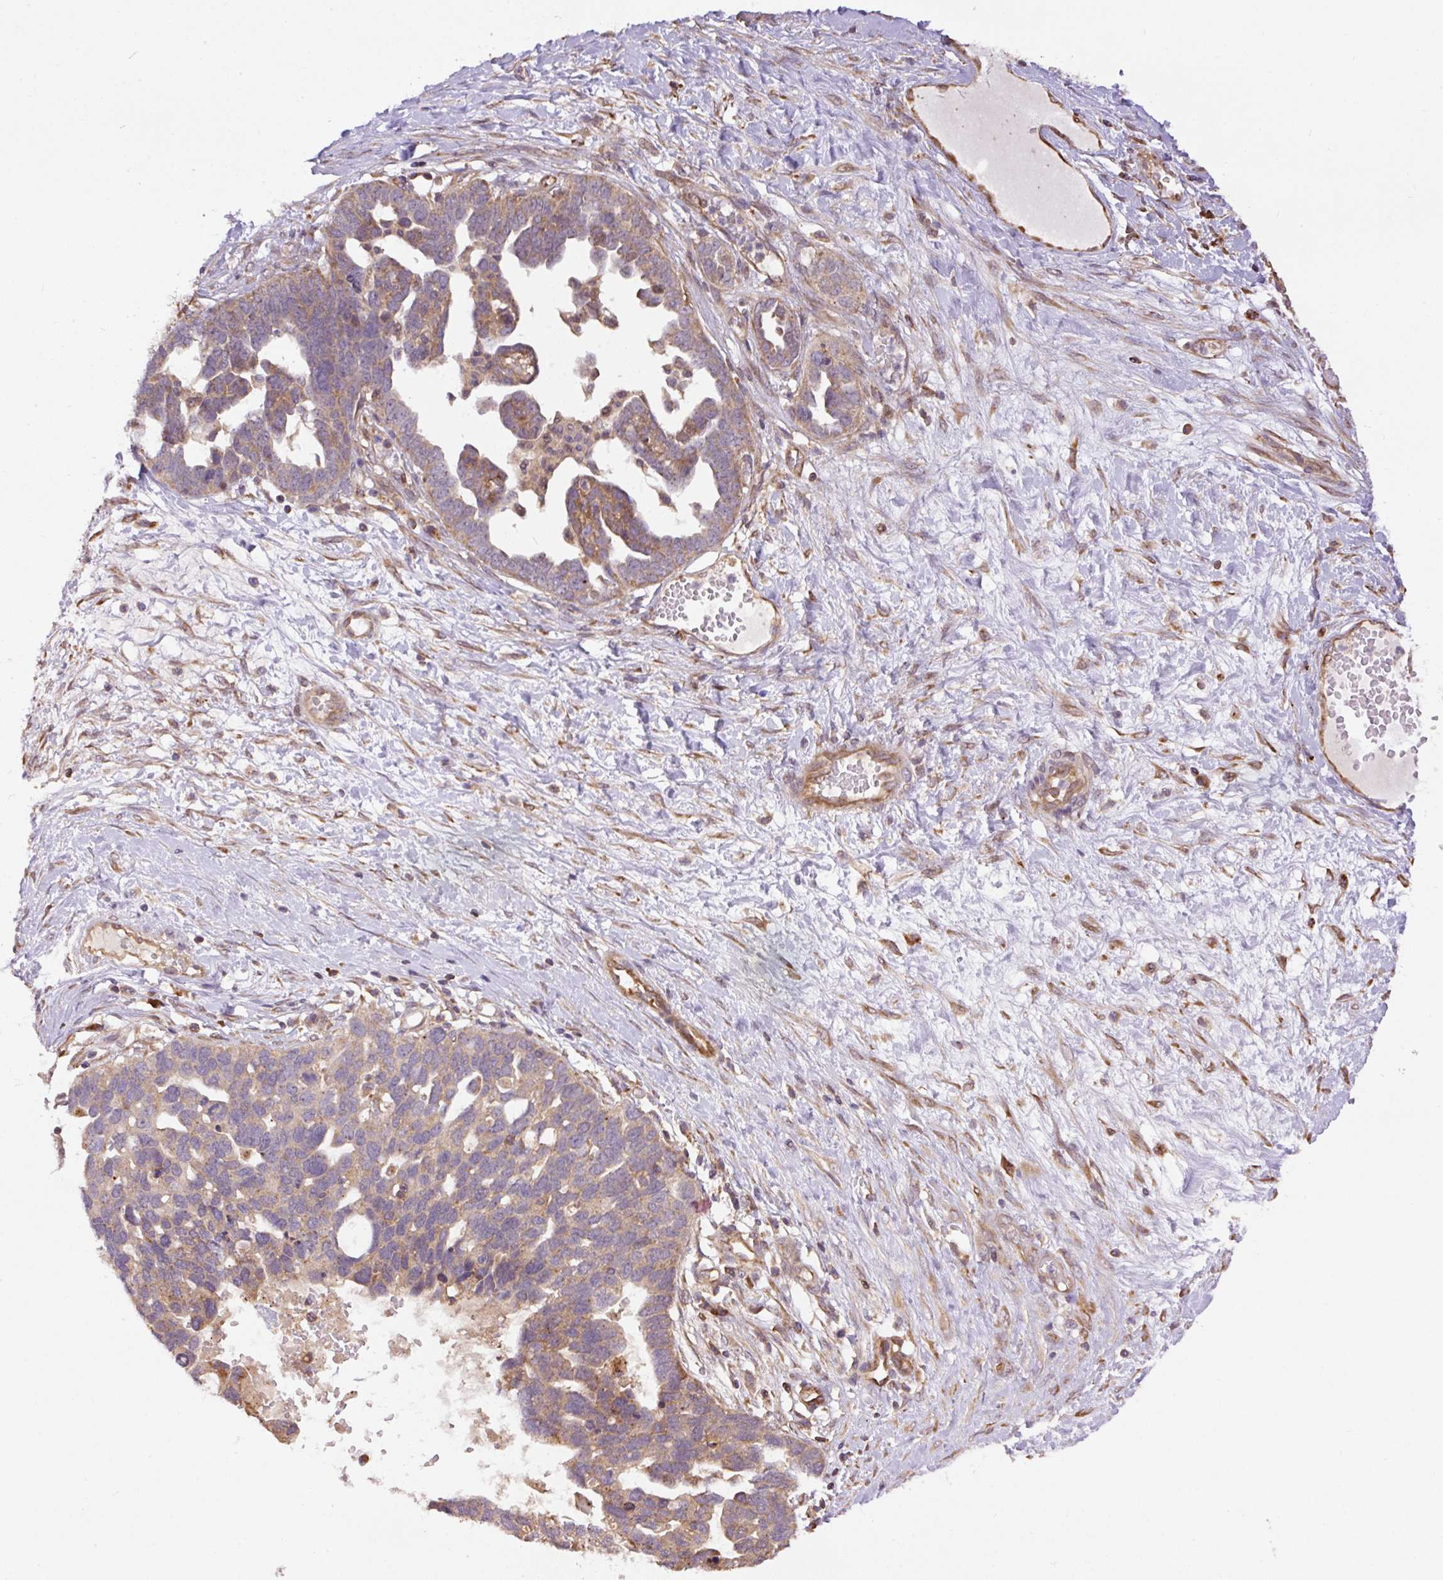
{"staining": {"intensity": "weak", "quantity": ">75%", "location": "cytoplasmic/membranous"}, "tissue": "ovarian cancer", "cell_type": "Tumor cells", "image_type": "cancer", "snomed": [{"axis": "morphology", "description": "Cystadenocarcinoma, serous, NOS"}, {"axis": "topography", "description": "Ovary"}], "caption": "Brown immunohistochemical staining in ovarian cancer (serous cystadenocarcinoma) shows weak cytoplasmic/membranous positivity in approximately >75% of tumor cells.", "gene": "PPME1", "patient": {"sex": "female", "age": 54}}